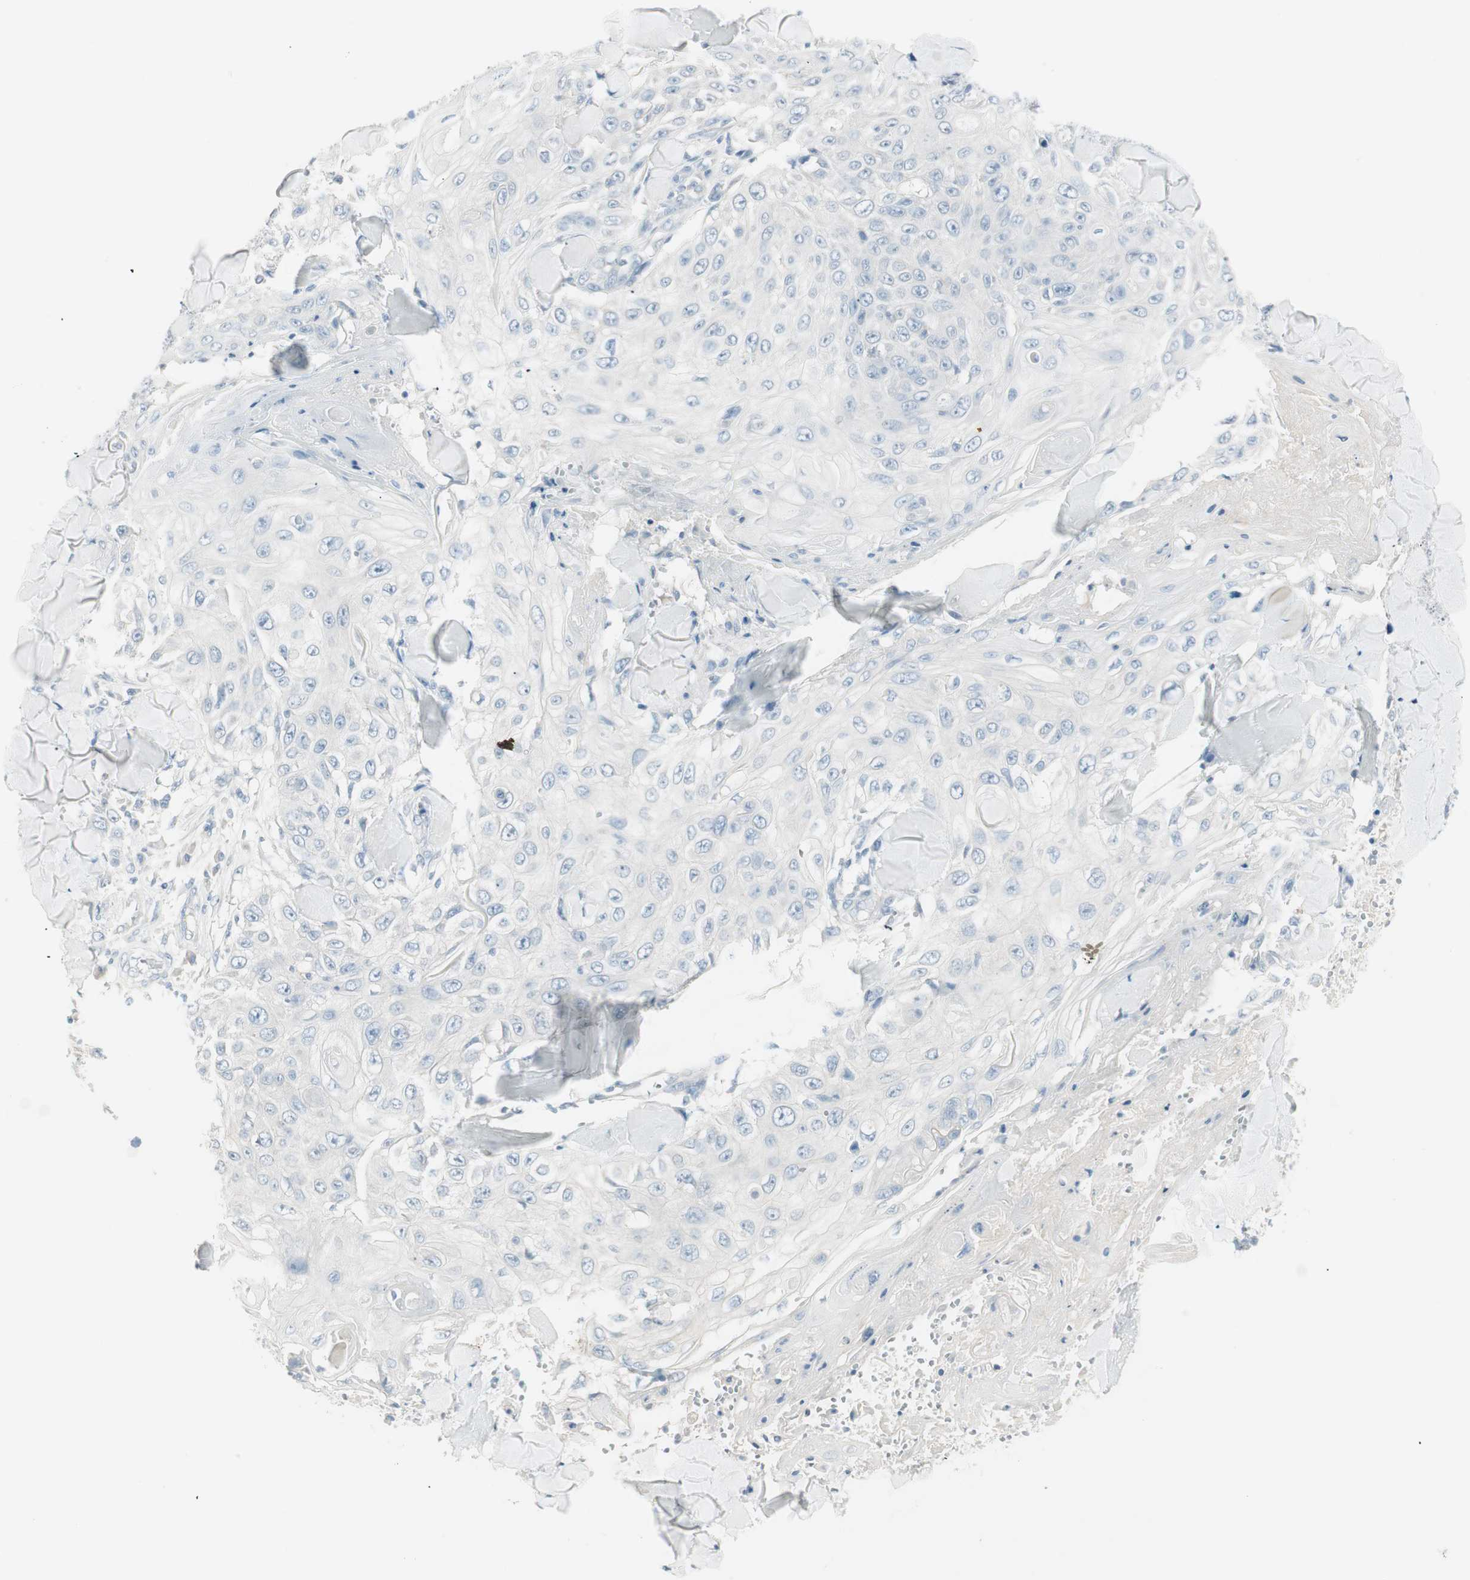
{"staining": {"intensity": "negative", "quantity": "none", "location": "none"}, "tissue": "skin cancer", "cell_type": "Tumor cells", "image_type": "cancer", "snomed": [{"axis": "morphology", "description": "Squamous cell carcinoma, NOS"}, {"axis": "topography", "description": "Skin"}], "caption": "Tumor cells show no significant expression in skin cancer.", "gene": "ITLN2", "patient": {"sex": "male", "age": 86}}